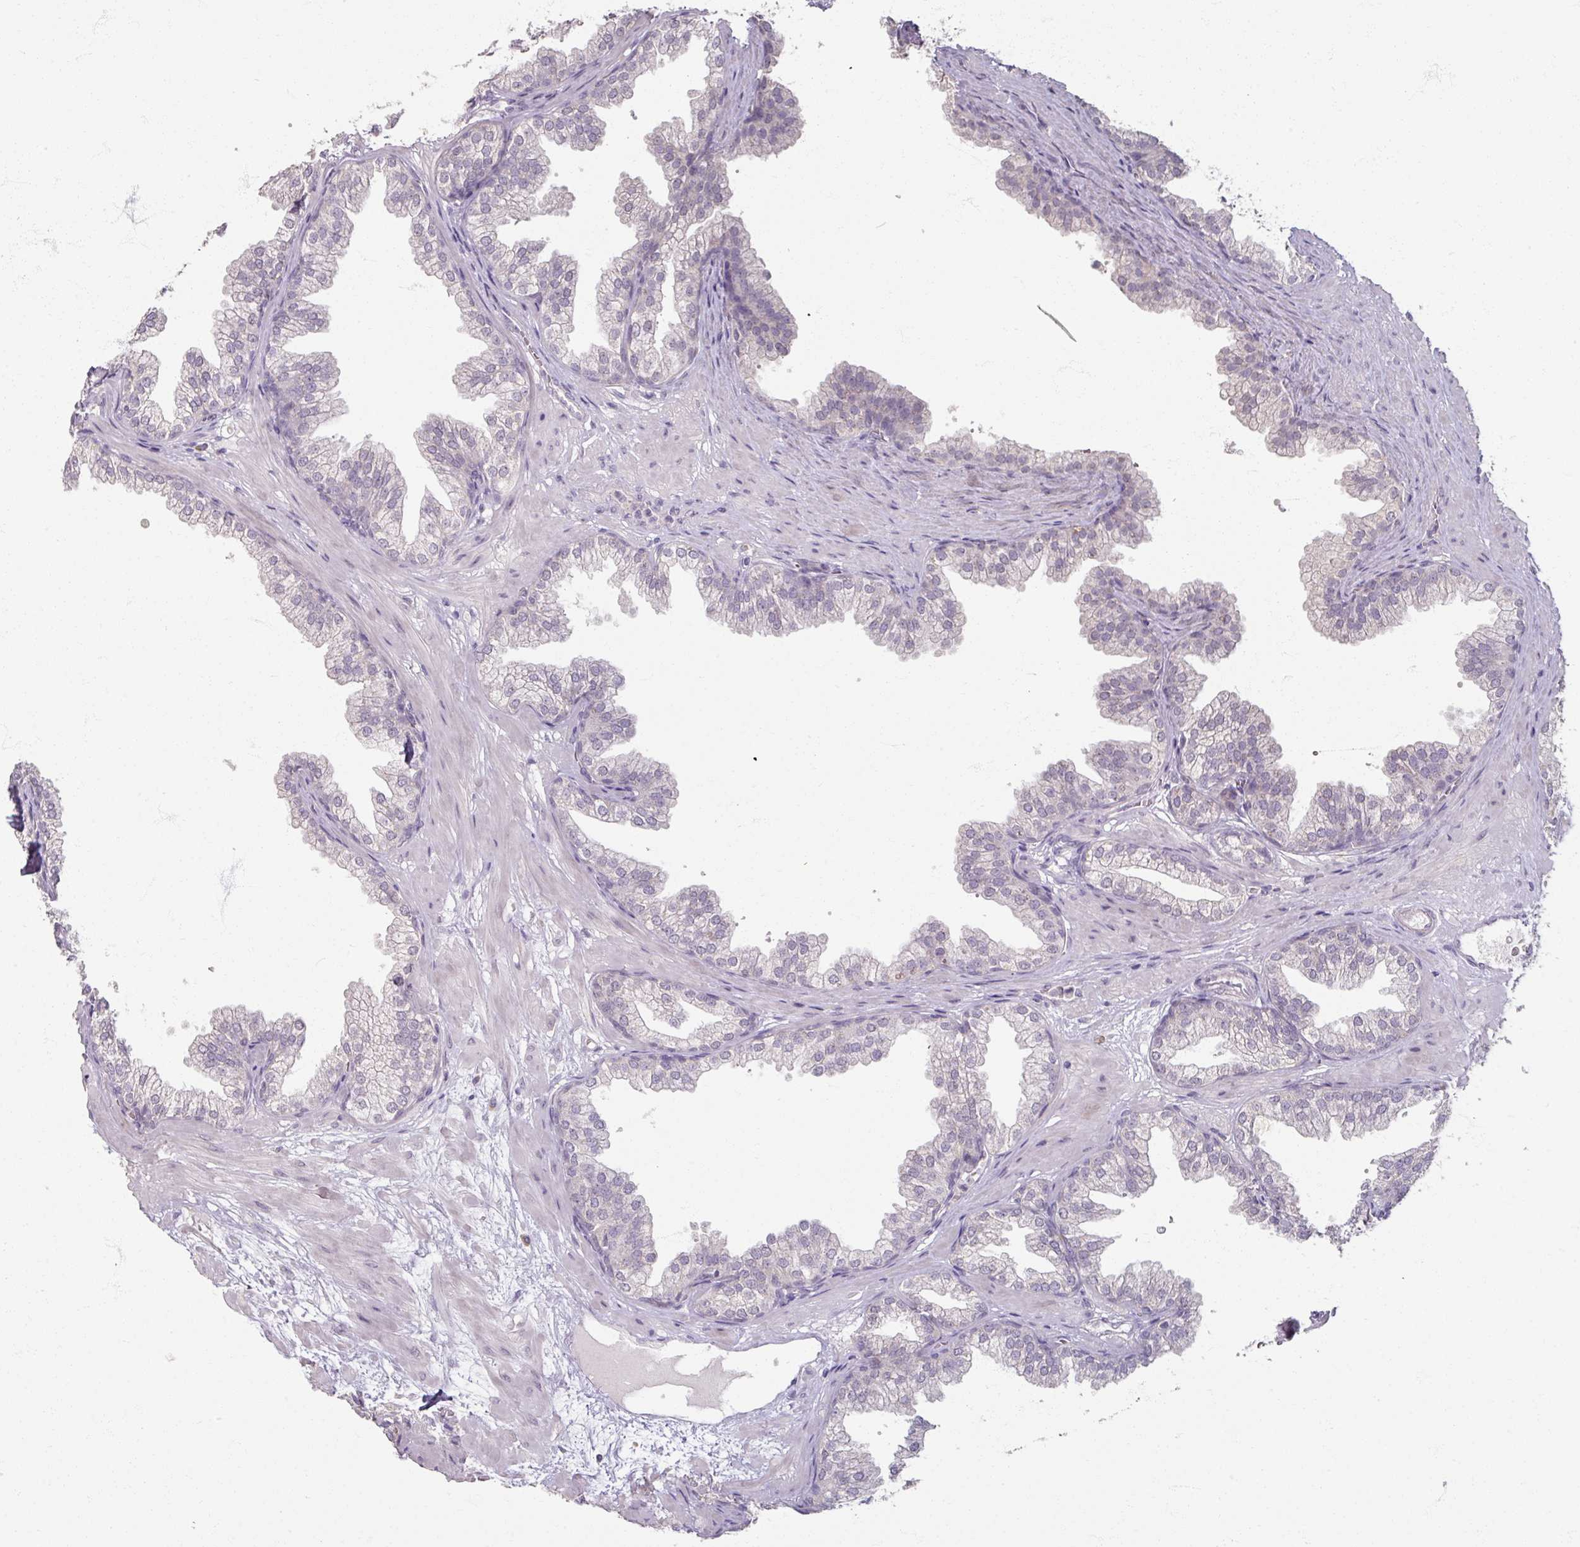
{"staining": {"intensity": "negative", "quantity": "none", "location": "none"}, "tissue": "prostate", "cell_type": "Glandular cells", "image_type": "normal", "snomed": [{"axis": "morphology", "description": "Normal tissue, NOS"}, {"axis": "topography", "description": "Prostate"}], "caption": "This is an immunohistochemistry micrograph of unremarkable prostate. There is no positivity in glandular cells.", "gene": "SOX11", "patient": {"sex": "male", "age": 37}}